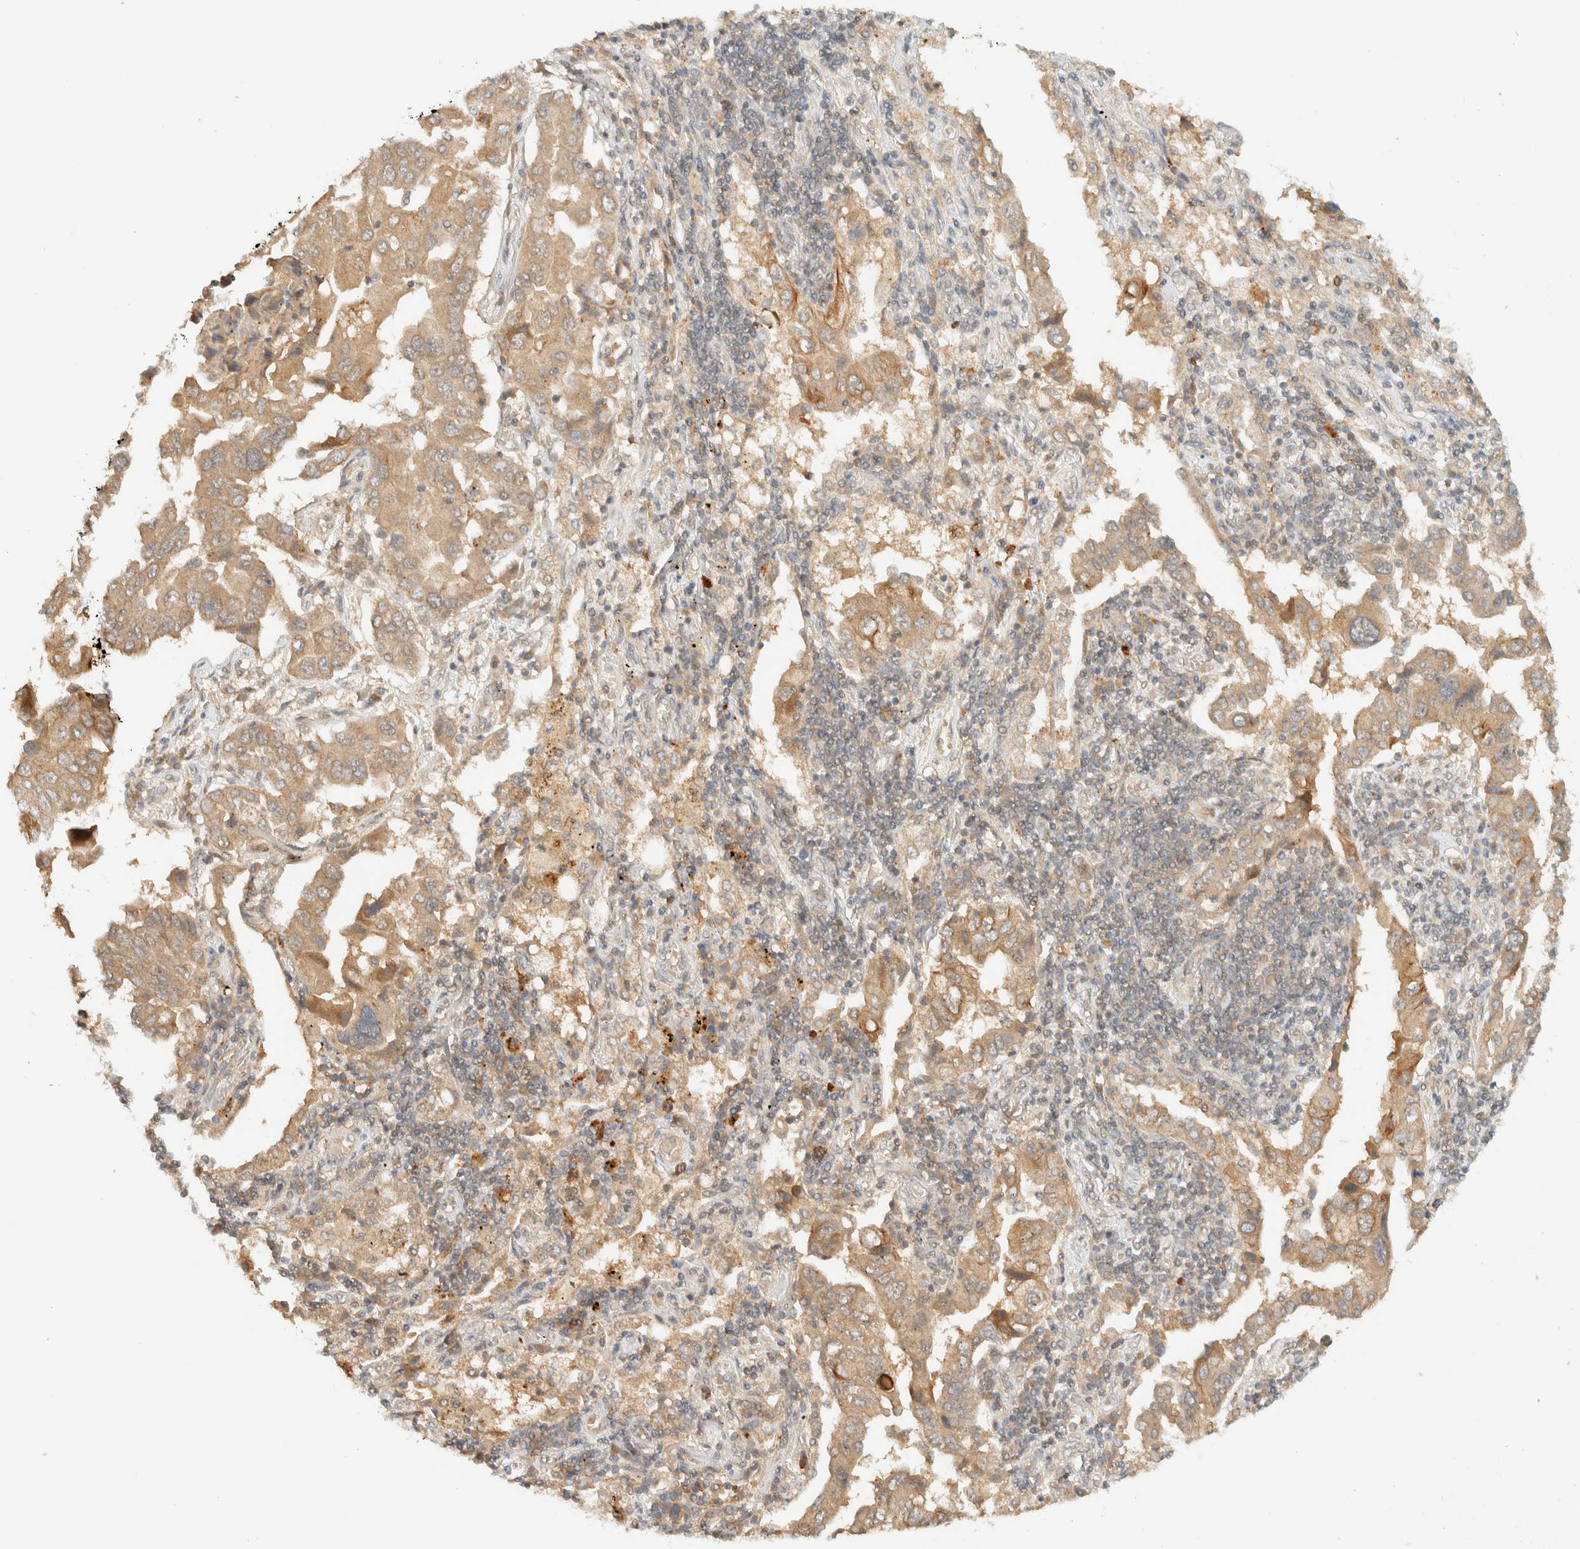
{"staining": {"intensity": "moderate", "quantity": ">75%", "location": "cytoplasmic/membranous"}, "tissue": "lung cancer", "cell_type": "Tumor cells", "image_type": "cancer", "snomed": [{"axis": "morphology", "description": "Adenocarcinoma, NOS"}, {"axis": "topography", "description": "Lung"}], "caption": "IHC image of neoplastic tissue: human lung cancer (adenocarcinoma) stained using immunohistochemistry (IHC) shows medium levels of moderate protein expression localized specifically in the cytoplasmic/membranous of tumor cells, appearing as a cytoplasmic/membranous brown color.", "gene": "ZBTB34", "patient": {"sex": "female", "age": 65}}